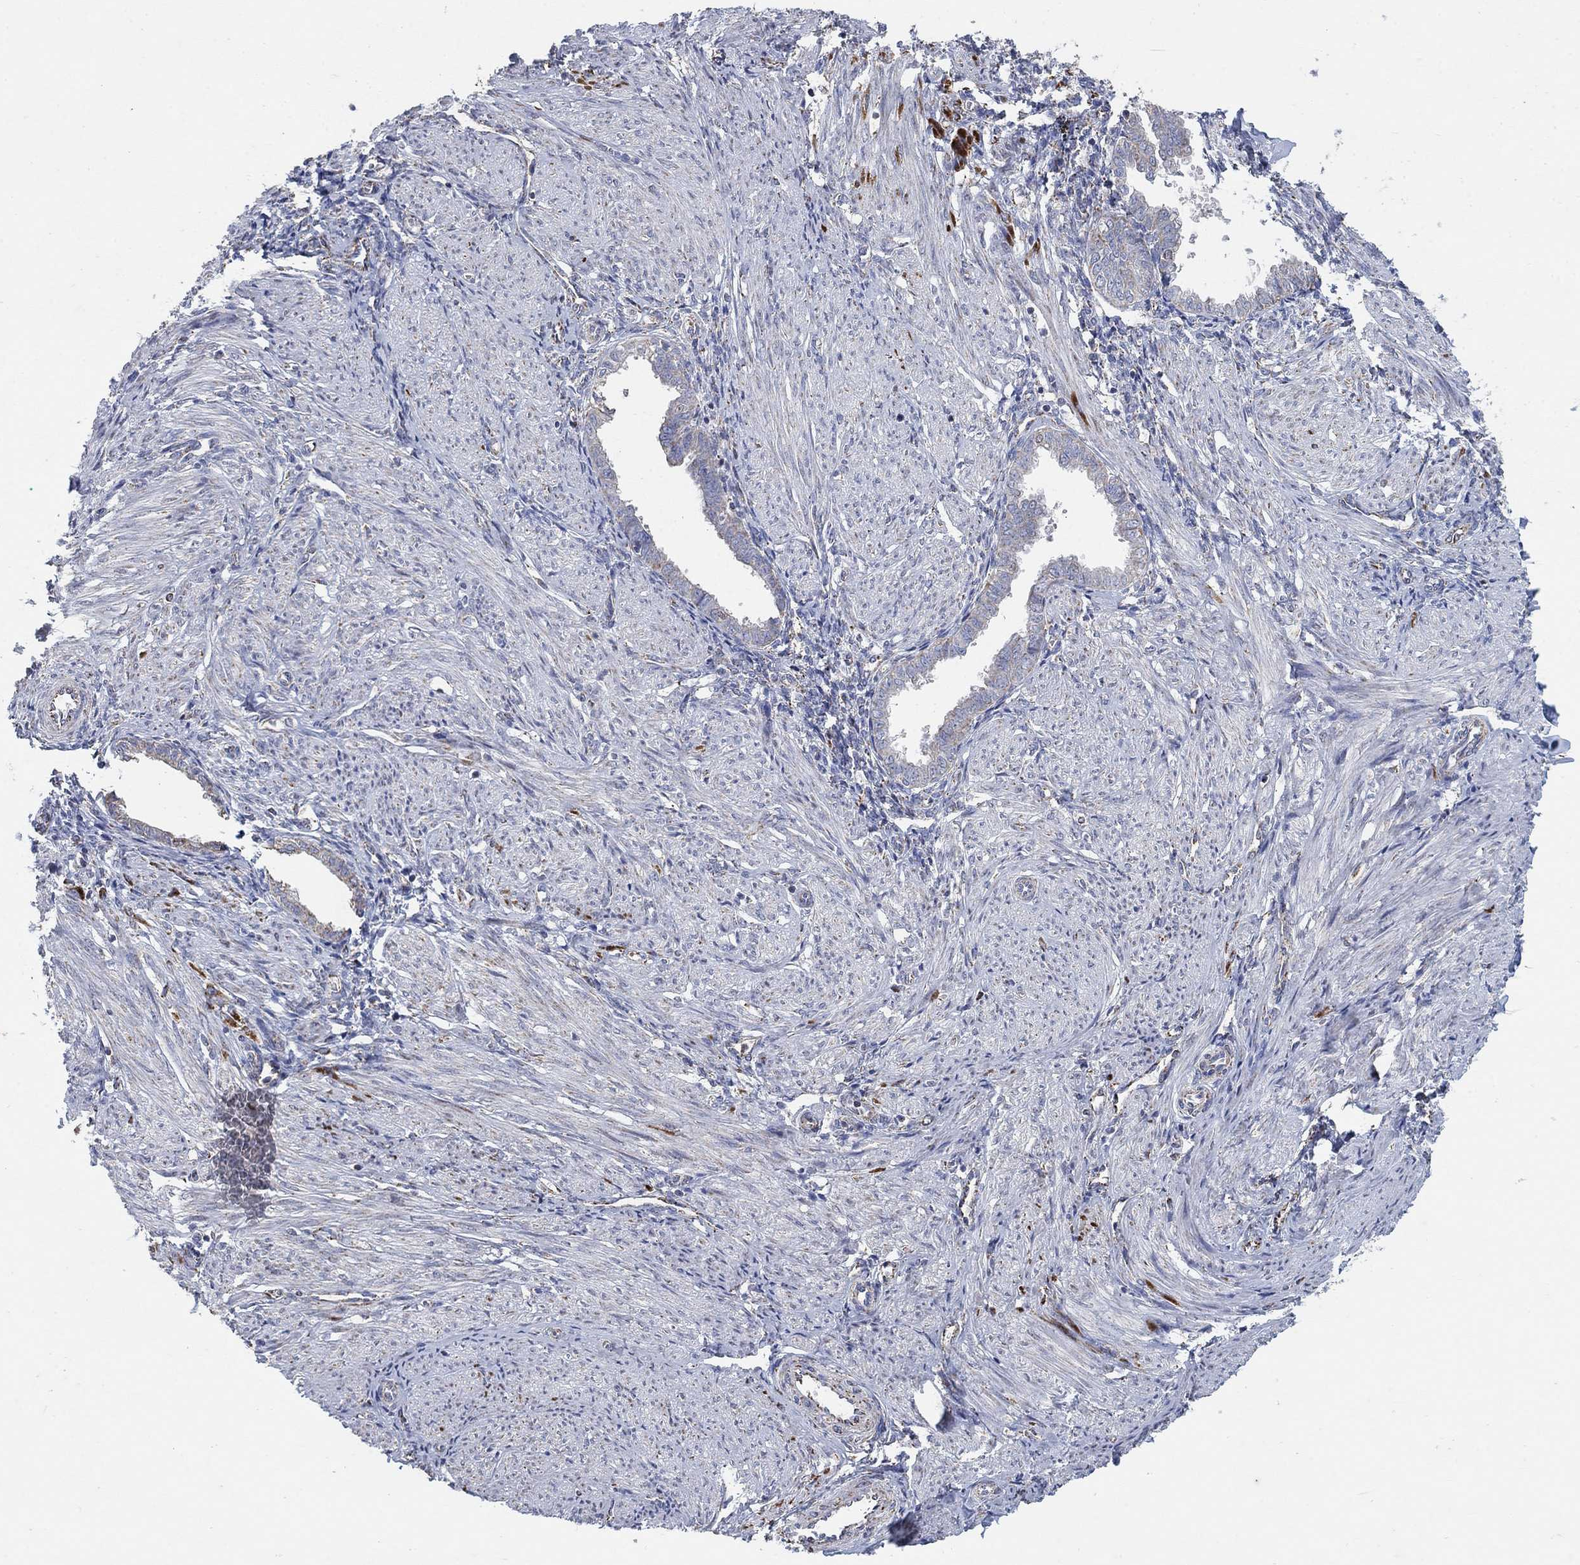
{"staining": {"intensity": "moderate", "quantity": "<25%", "location": "cytoplasmic/membranous"}, "tissue": "endometrium", "cell_type": "Cells in endometrial stroma", "image_type": "normal", "snomed": [{"axis": "morphology", "description": "Normal tissue, NOS"}, {"axis": "topography", "description": "Endometrium"}], "caption": "A low amount of moderate cytoplasmic/membranous staining is present in approximately <25% of cells in endometrial stroma in unremarkable endometrium. The staining is performed using DAB (3,3'-diaminobenzidine) brown chromogen to label protein expression. The nuclei are counter-stained blue using hematoxylin.", "gene": "PNPLA2", "patient": {"sex": "female", "age": 37}}